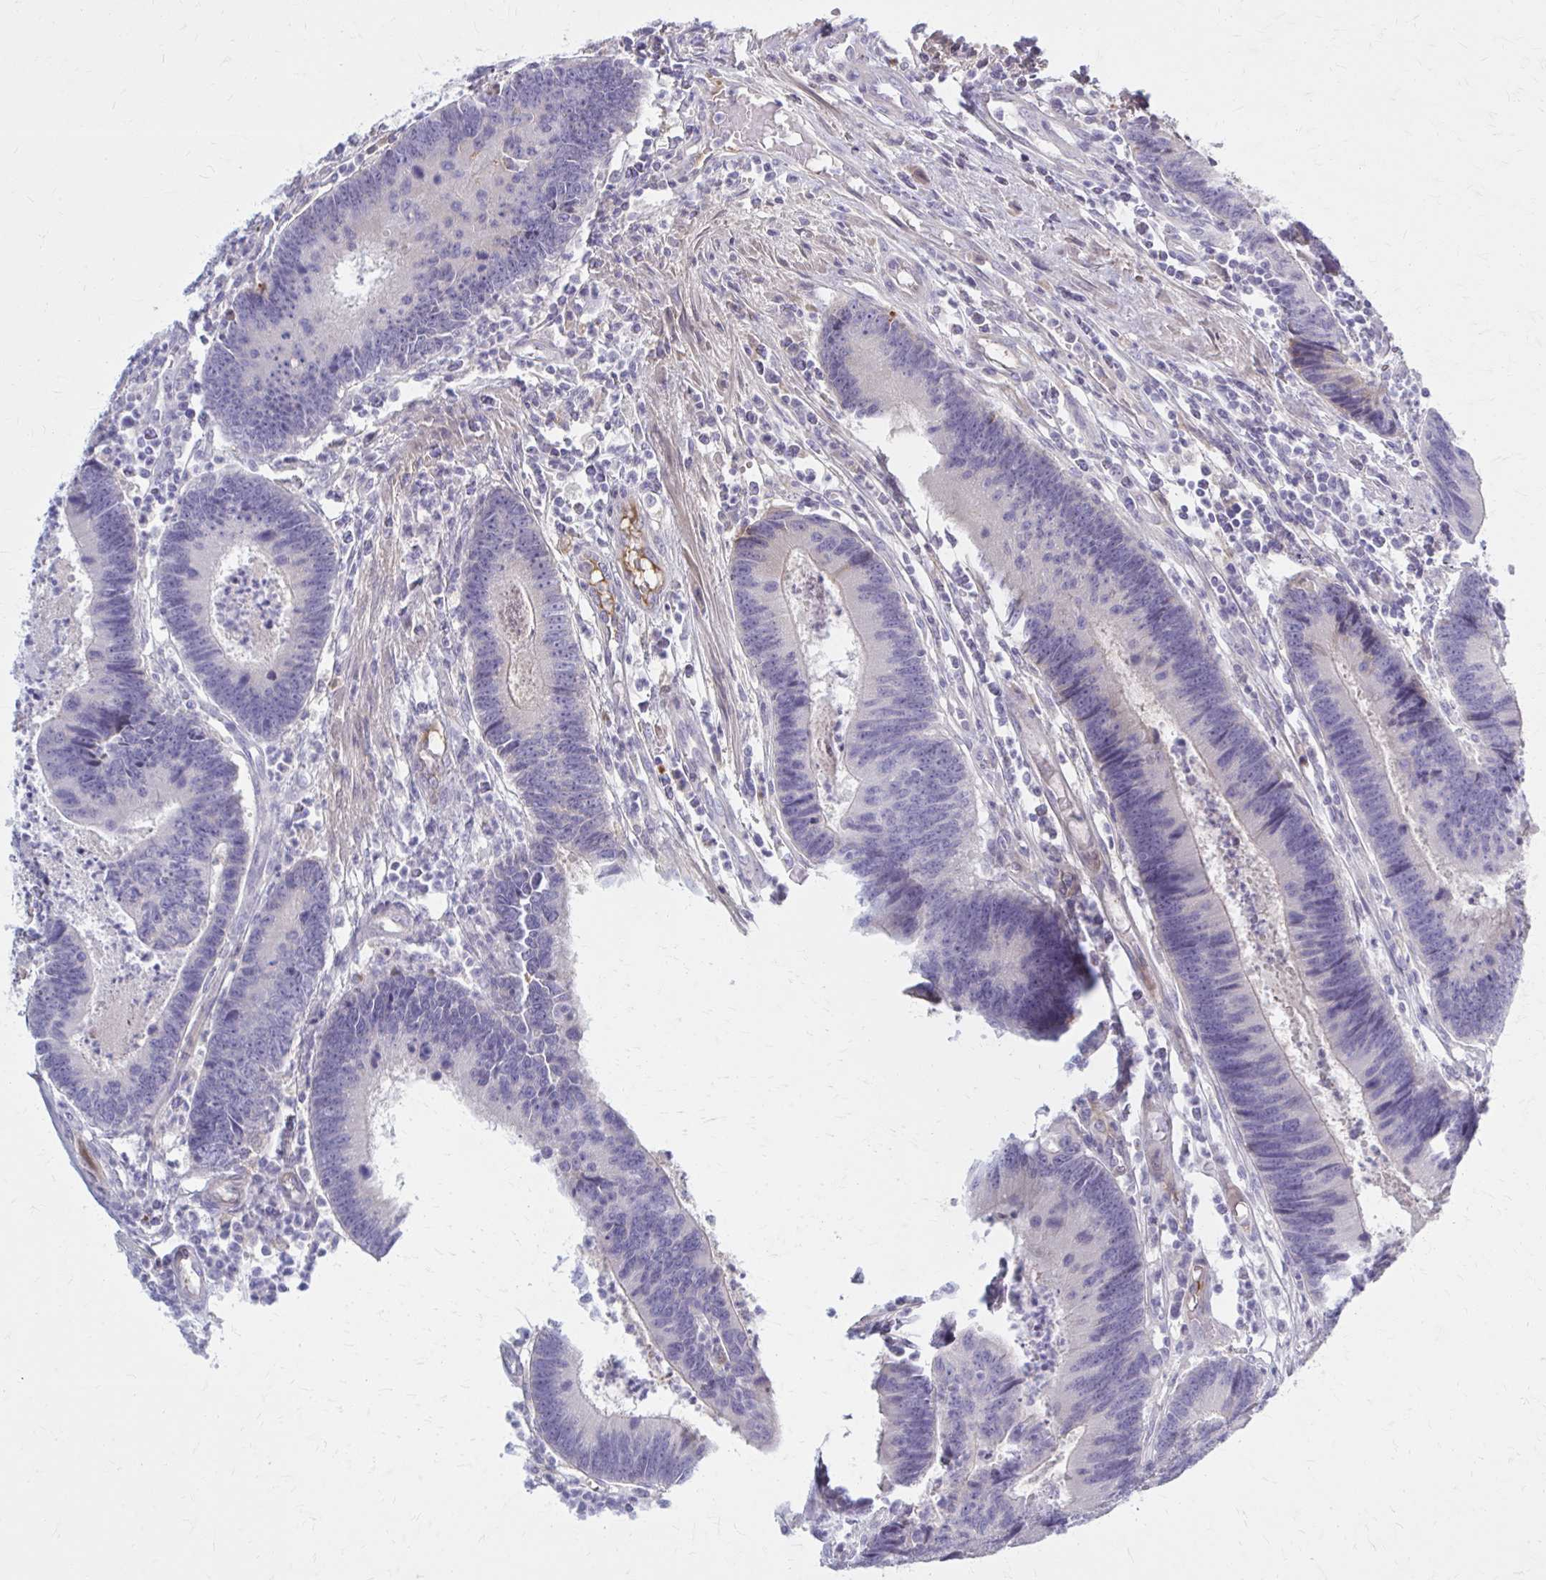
{"staining": {"intensity": "negative", "quantity": "none", "location": "none"}, "tissue": "colorectal cancer", "cell_type": "Tumor cells", "image_type": "cancer", "snomed": [{"axis": "morphology", "description": "Adenocarcinoma, NOS"}, {"axis": "topography", "description": "Colon"}], "caption": "Tumor cells show no significant positivity in colorectal cancer. (Stains: DAB immunohistochemistry with hematoxylin counter stain, Microscopy: brightfield microscopy at high magnification).", "gene": "SERPIND1", "patient": {"sex": "female", "age": 67}}